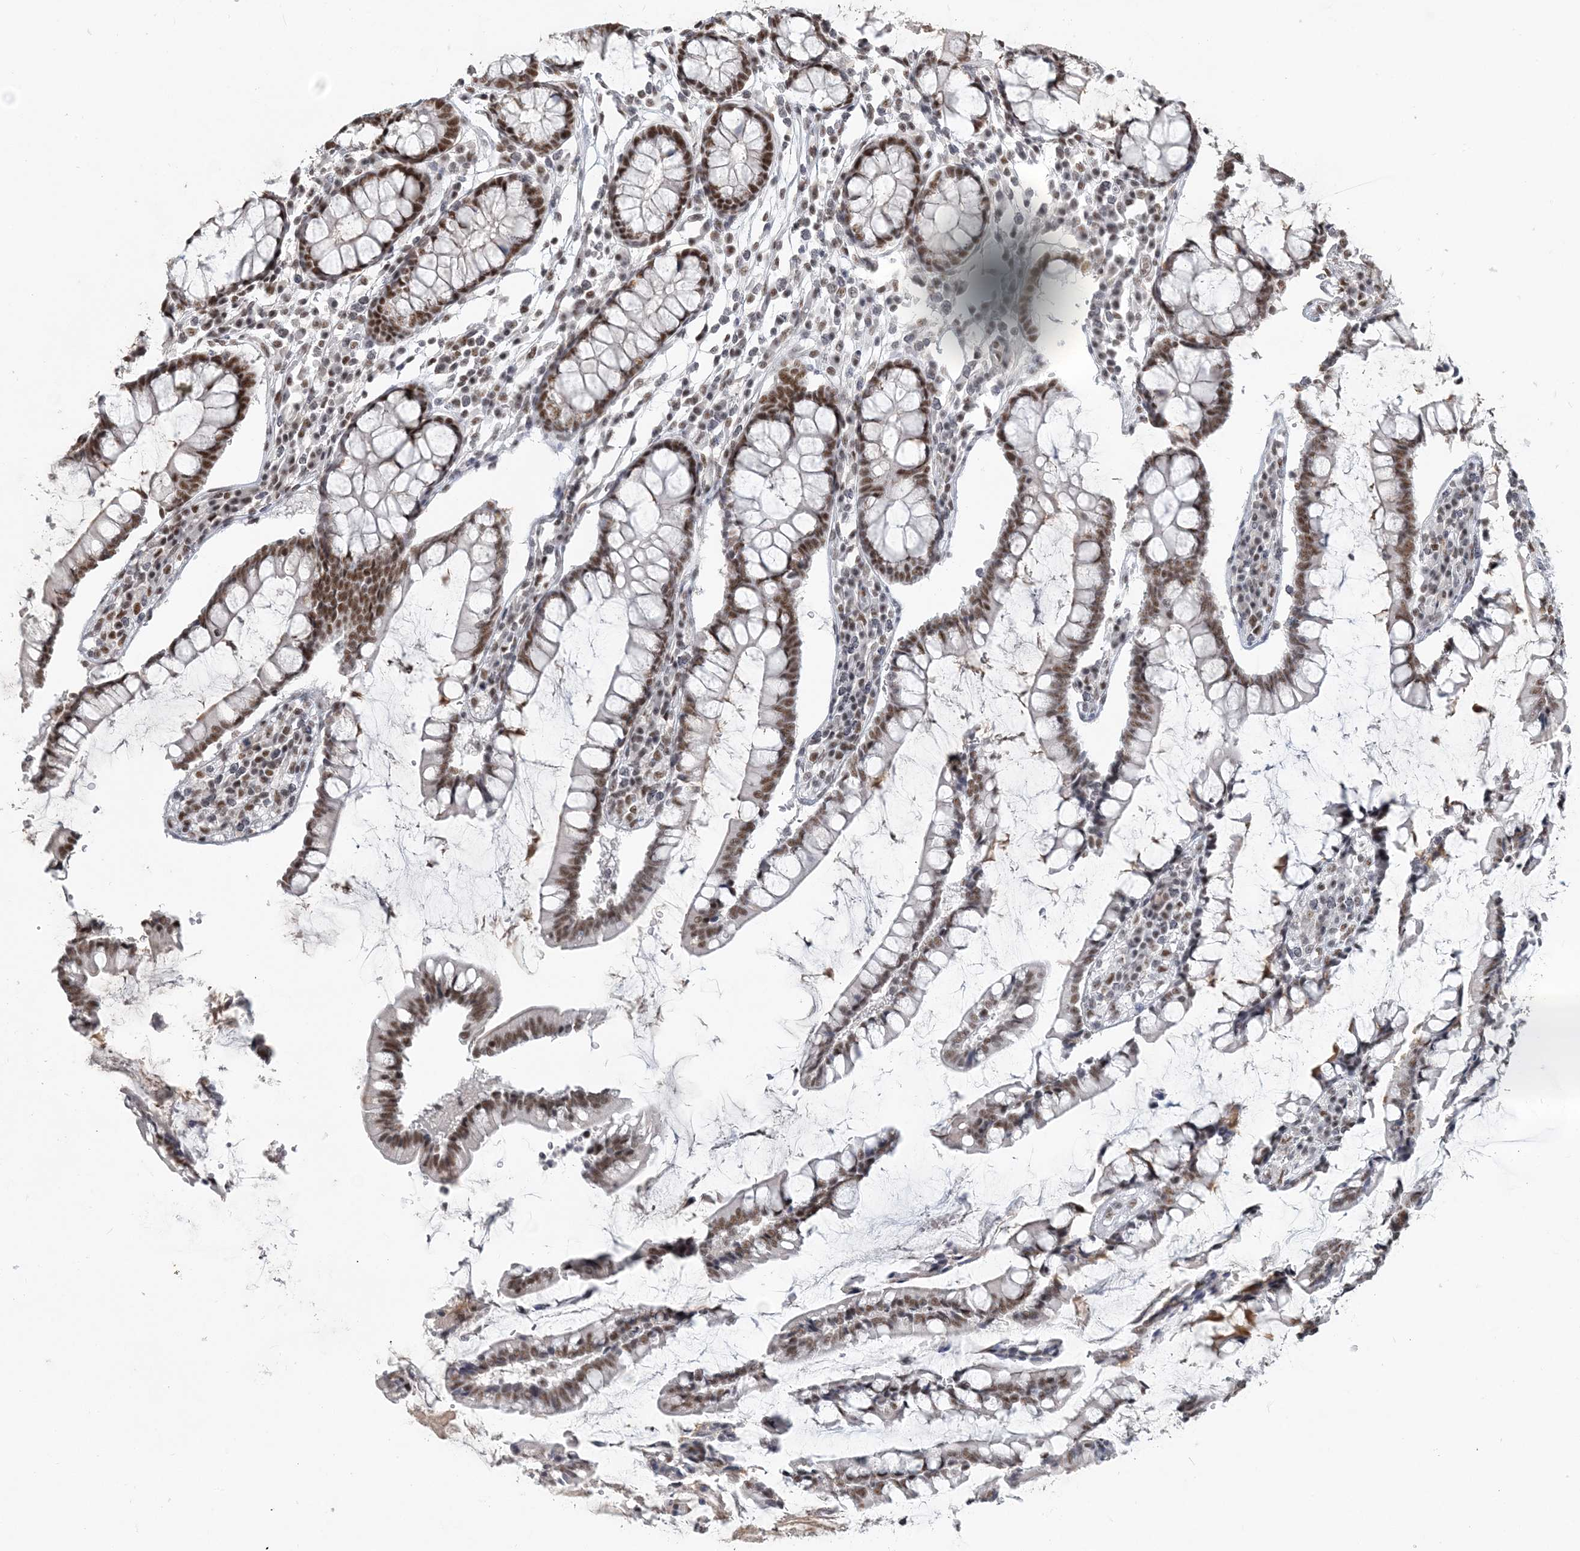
{"staining": {"intensity": "moderate", "quantity": ">75%", "location": "nuclear"}, "tissue": "colon", "cell_type": "Endothelial cells", "image_type": "normal", "snomed": [{"axis": "morphology", "description": "Normal tissue, NOS"}, {"axis": "topography", "description": "Colon"}], "caption": "Immunohistochemistry (IHC) (DAB) staining of unremarkable human colon displays moderate nuclear protein staining in approximately >75% of endothelial cells. (brown staining indicates protein expression, while blue staining denotes nuclei).", "gene": "PLRG1", "patient": {"sex": "female", "age": 79}}